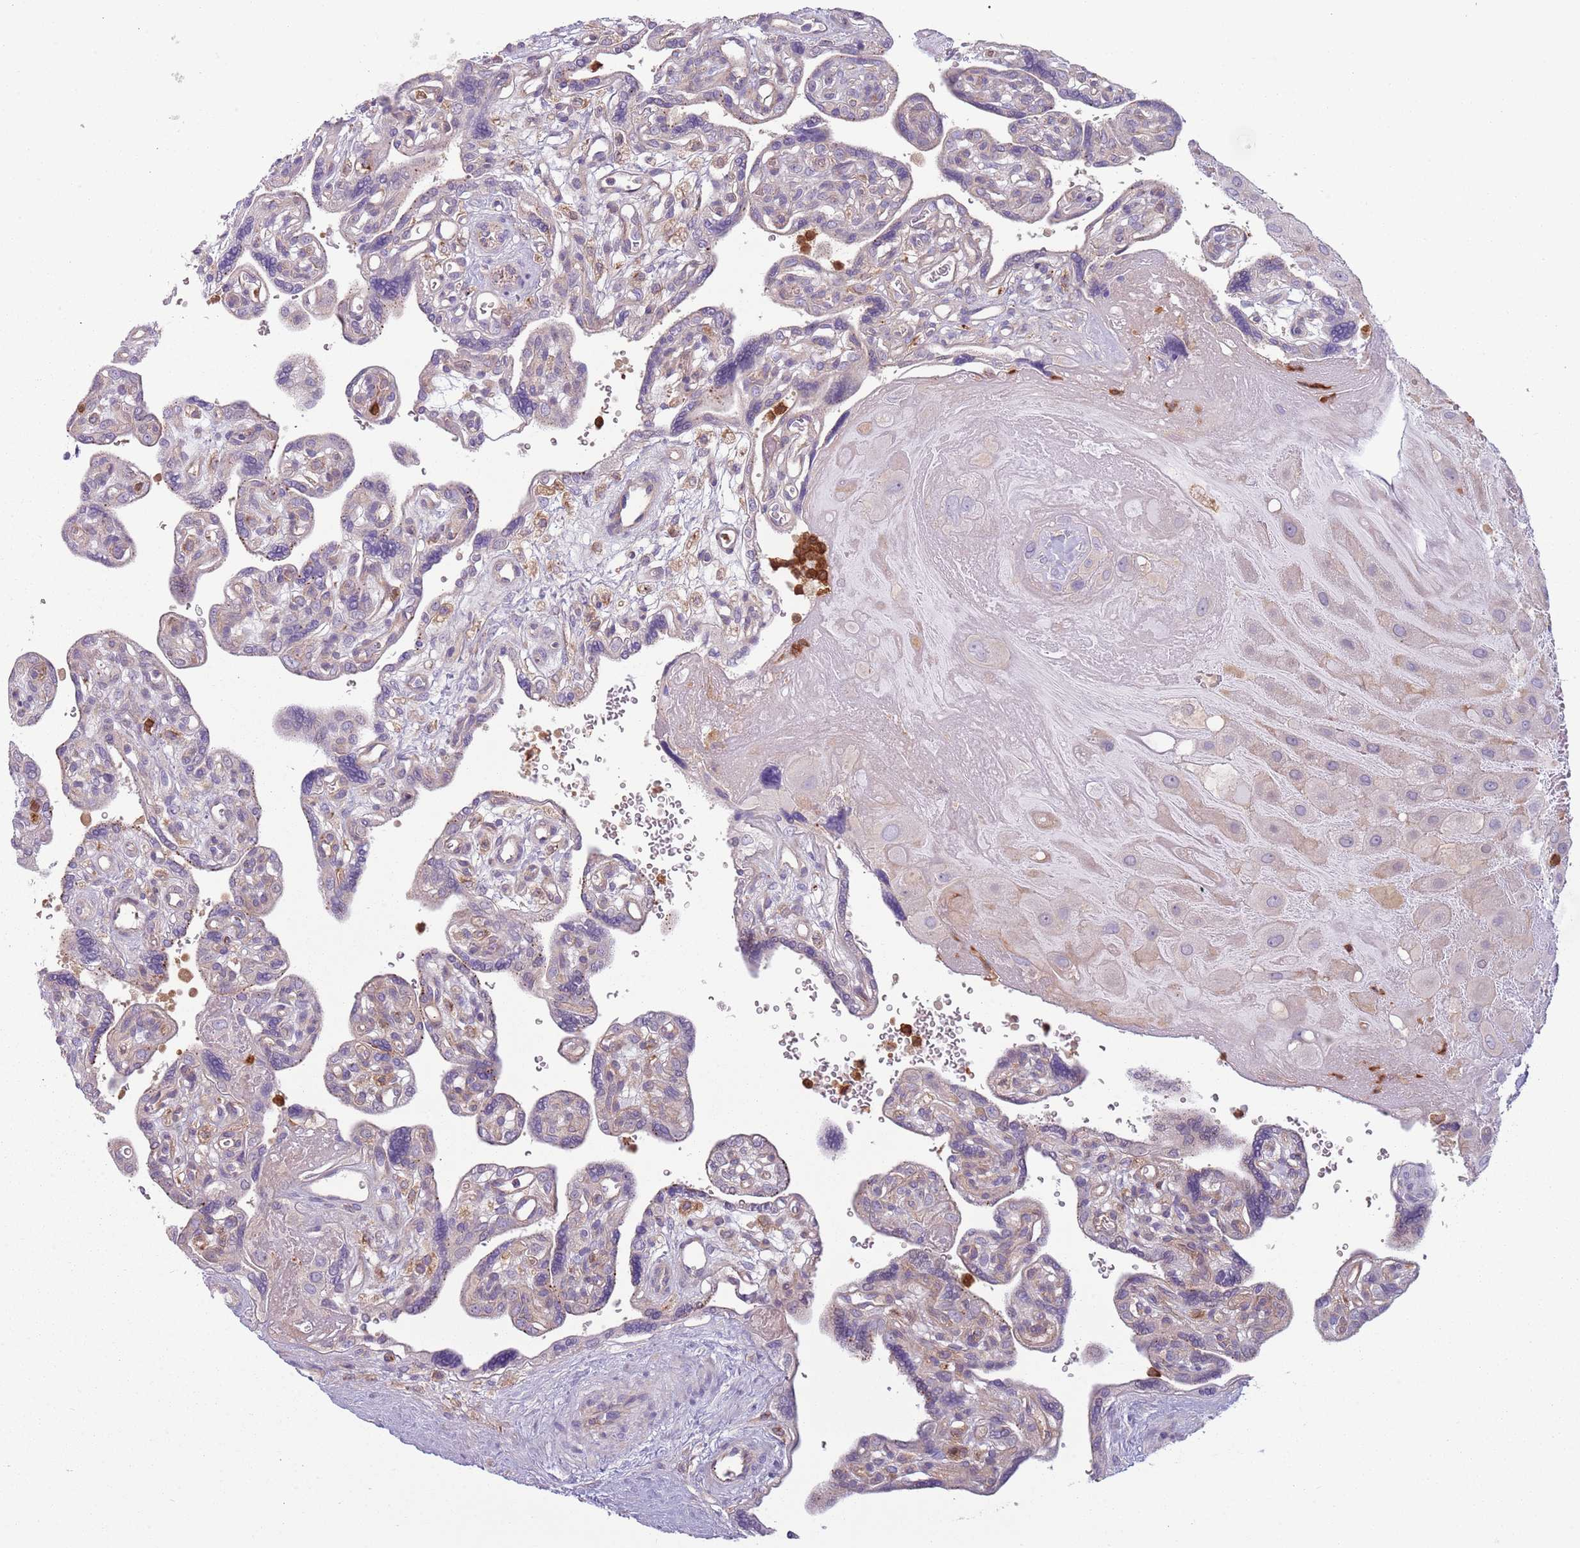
{"staining": {"intensity": "negative", "quantity": "none", "location": "none"}, "tissue": "placenta", "cell_type": "Decidual cells", "image_type": "normal", "snomed": [{"axis": "morphology", "description": "Normal tissue, NOS"}, {"axis": "topography", "description": "Placenta"}], "caption": "Immunohistochemical staining of normal human placenta demonstrates no significant staining in decidual cells.", "gene": "NADK", "patient": {"sex": "female", "age": 39}}